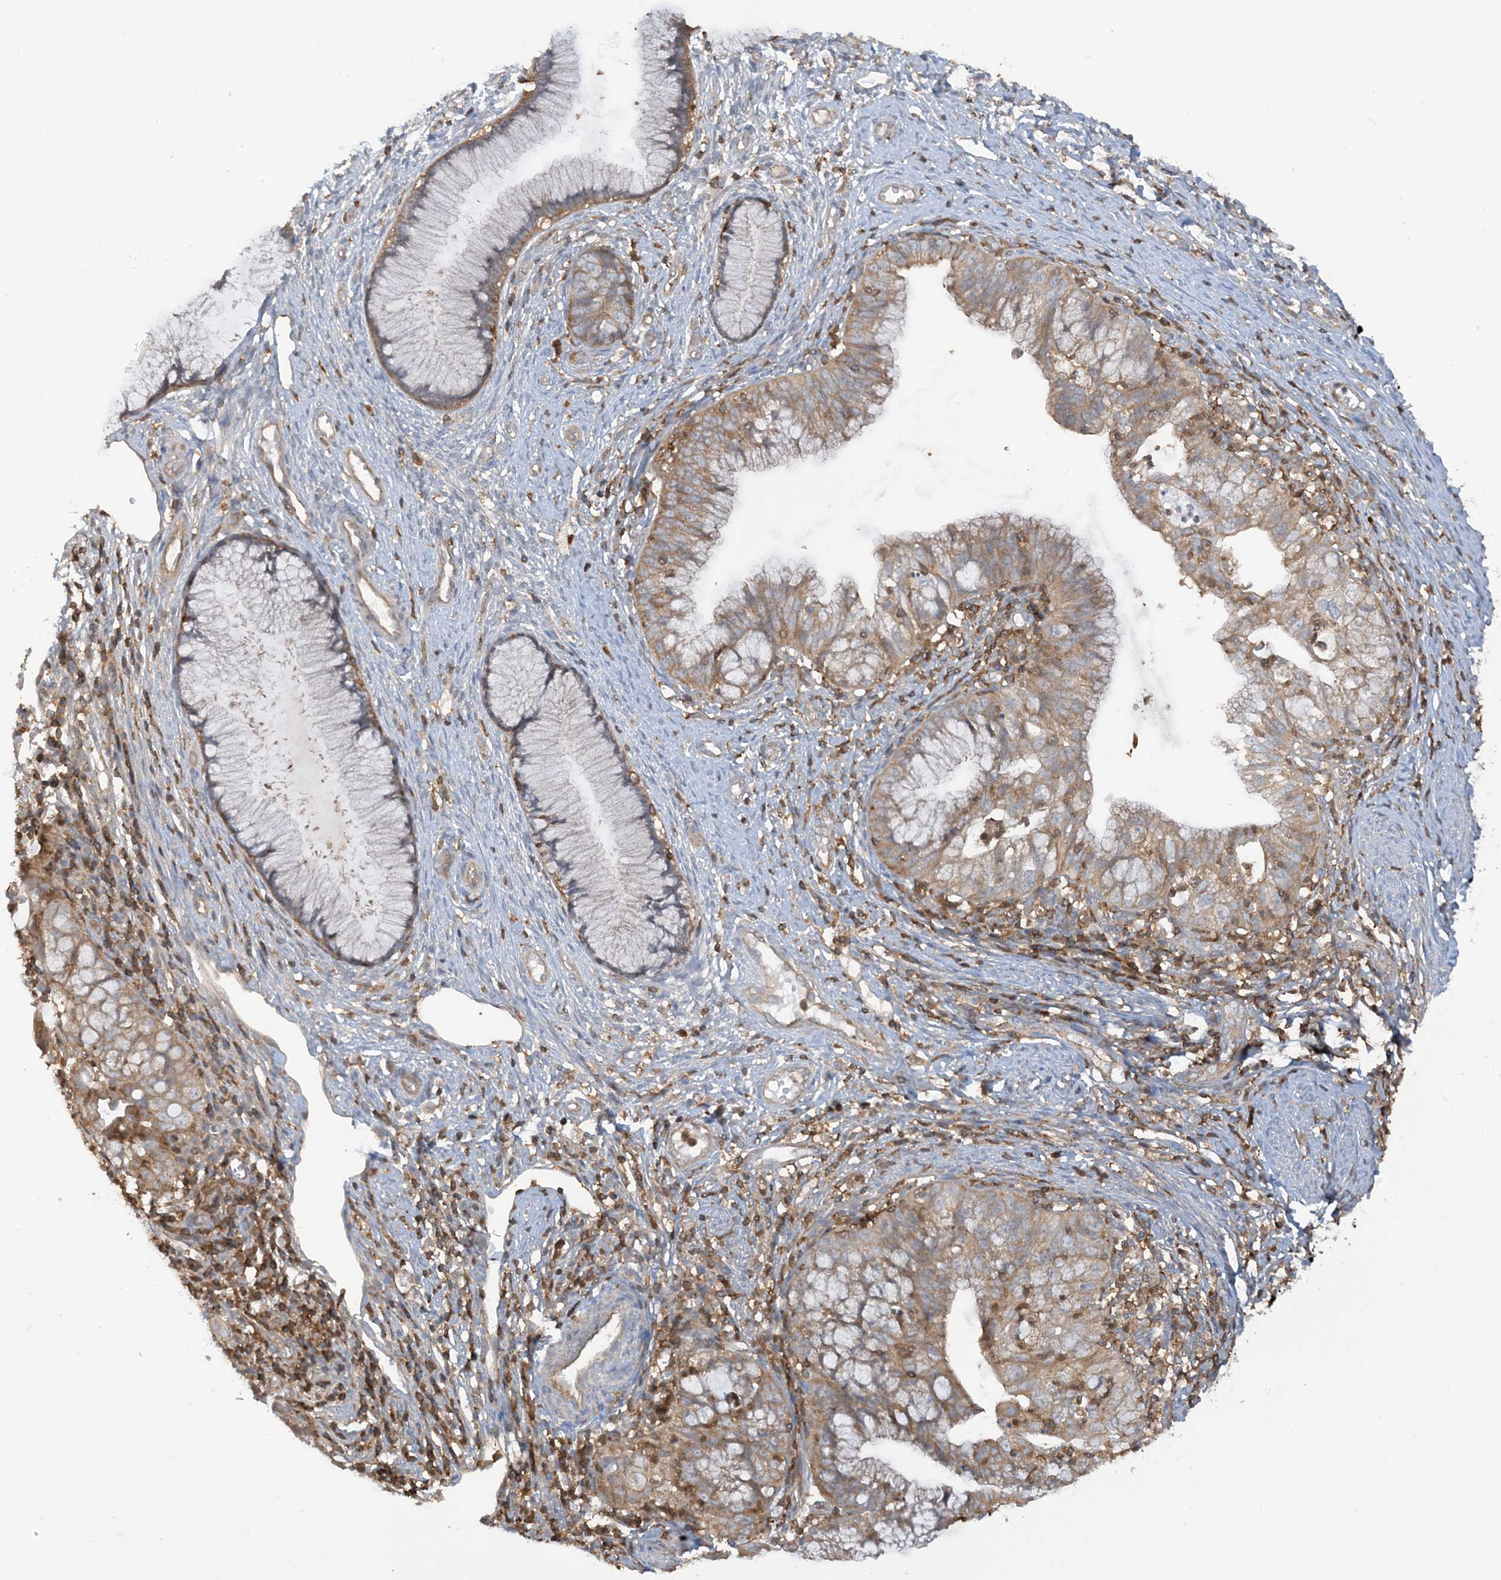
{"staining": {"intensity": "weak", "quantity": ">75%", "location": "cytoplasmic/membranous"}, "tissue": "cervical cancer", "cell_type": "Tumor cells", "image_type": "cancer", "snomed": [{"axis": "morphology", "description": "Adenocarcinoma, NOS"}, {"axis": "topography", "description": "Cervix"}], "caption": "A photomicrograph of human cervical cancer stained for a protein shows weak cytoplasmic/membranous brown staining in tumor cells. (DAB = brown stain, brightfield microscopy at high magnification).", "gene": "CAPZB", "patient": {"sex": "female", "age": 36}}